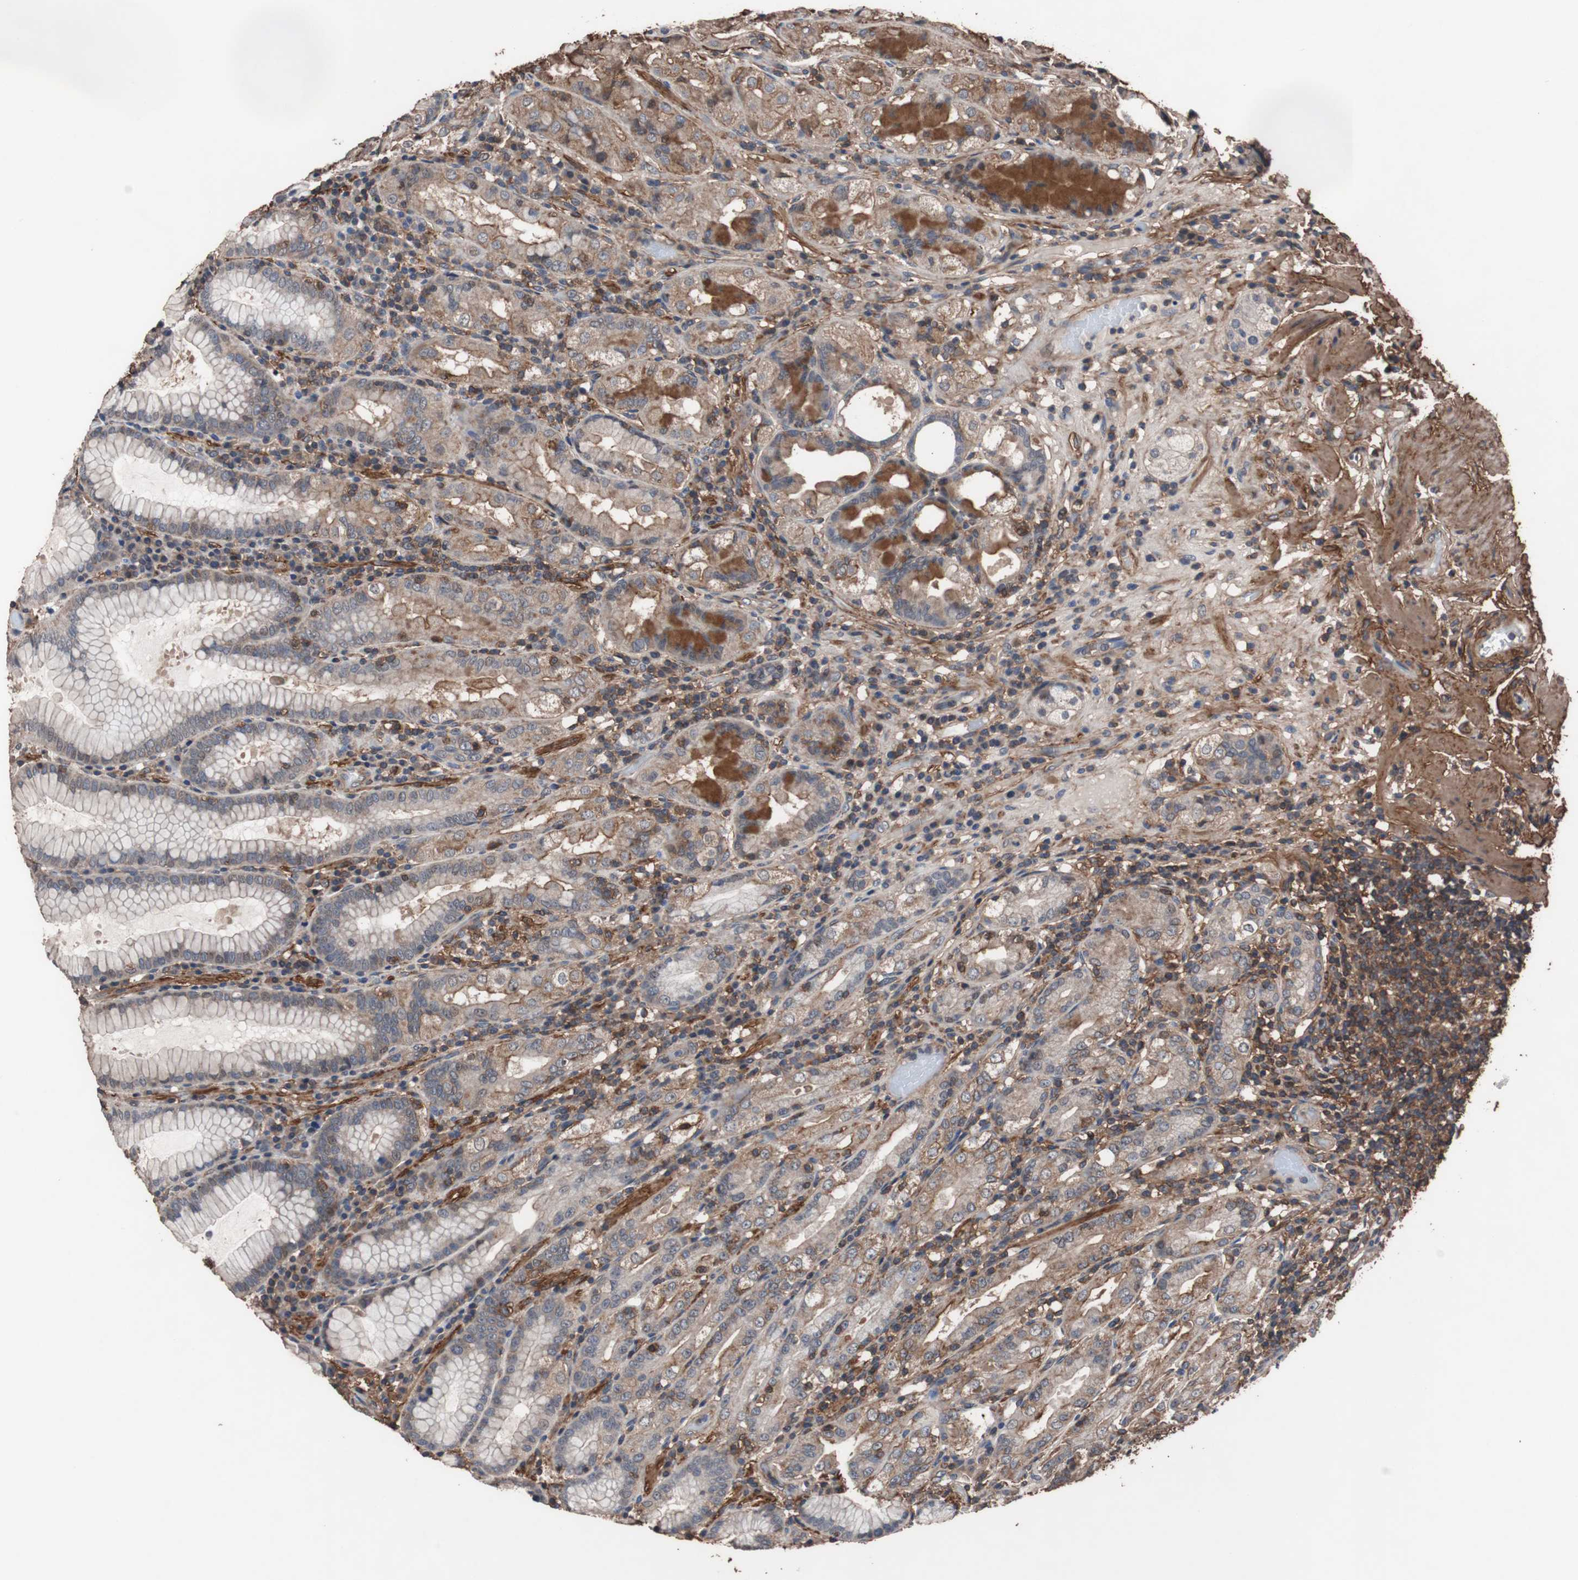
{"staining": {"intensity": "moderate", "quantity": "<25%", "location": "cytoplasmic/membranous"}, "tissue": "stomach", "cell_type": "Glandular cells", "image_type": "normal", "snomed": [{"axis": "morphology", "description": "Normal tissue, NOS"}, {"axis": "topography", "description": "Stomach, lower"}], "caption": "Moderate cytoplasmic/membranous expression for a protein is present in approximately <25% of glandular cells of normal stomach using immunohistochemistry (IHC).", "gene": "COL6A2", "patient": {"sex": "female", "age": 76}}